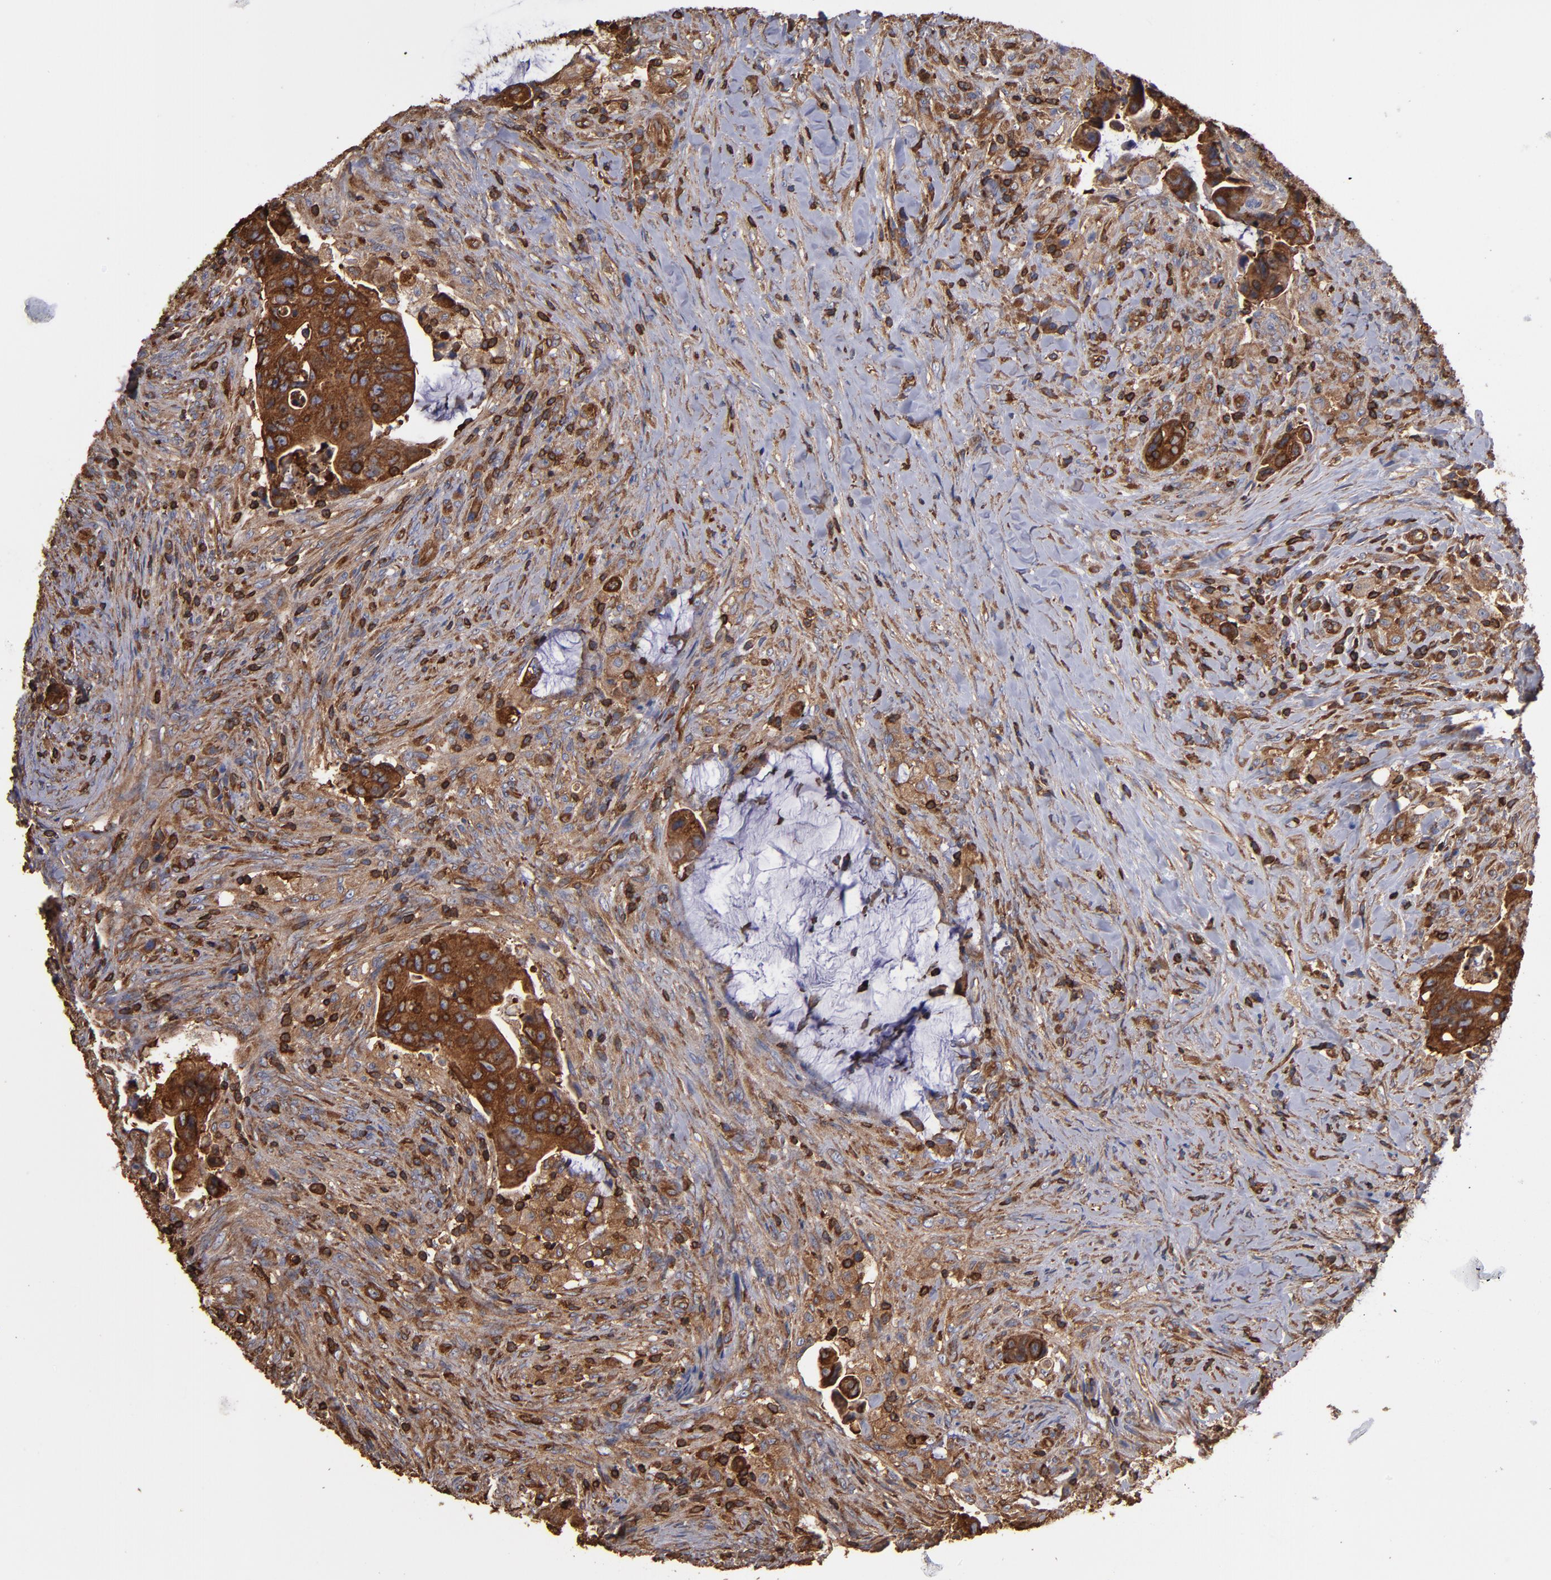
{"staining": {"intensity": "strong", "quantity": ">75%", "location": "cytoplasmic/membranous"}, "tissue": "colorectal cancer", "cell_type": "Tumor cells", "image_type": "cancer", "snomed": [{"axis": "morphology", "description": "Adenocarcinoma, NOS"}, {"axis": "topography", "description": "Rectum"}], "caption": "Immunohistochemical staining of colorectal adenocarcinoma demonstrates high levels of strong cytoplasmic/membranous expression in about >75% of tumor cells.", "gene": "ACTN4", "patient": {"sex": "female", "age": 71}}